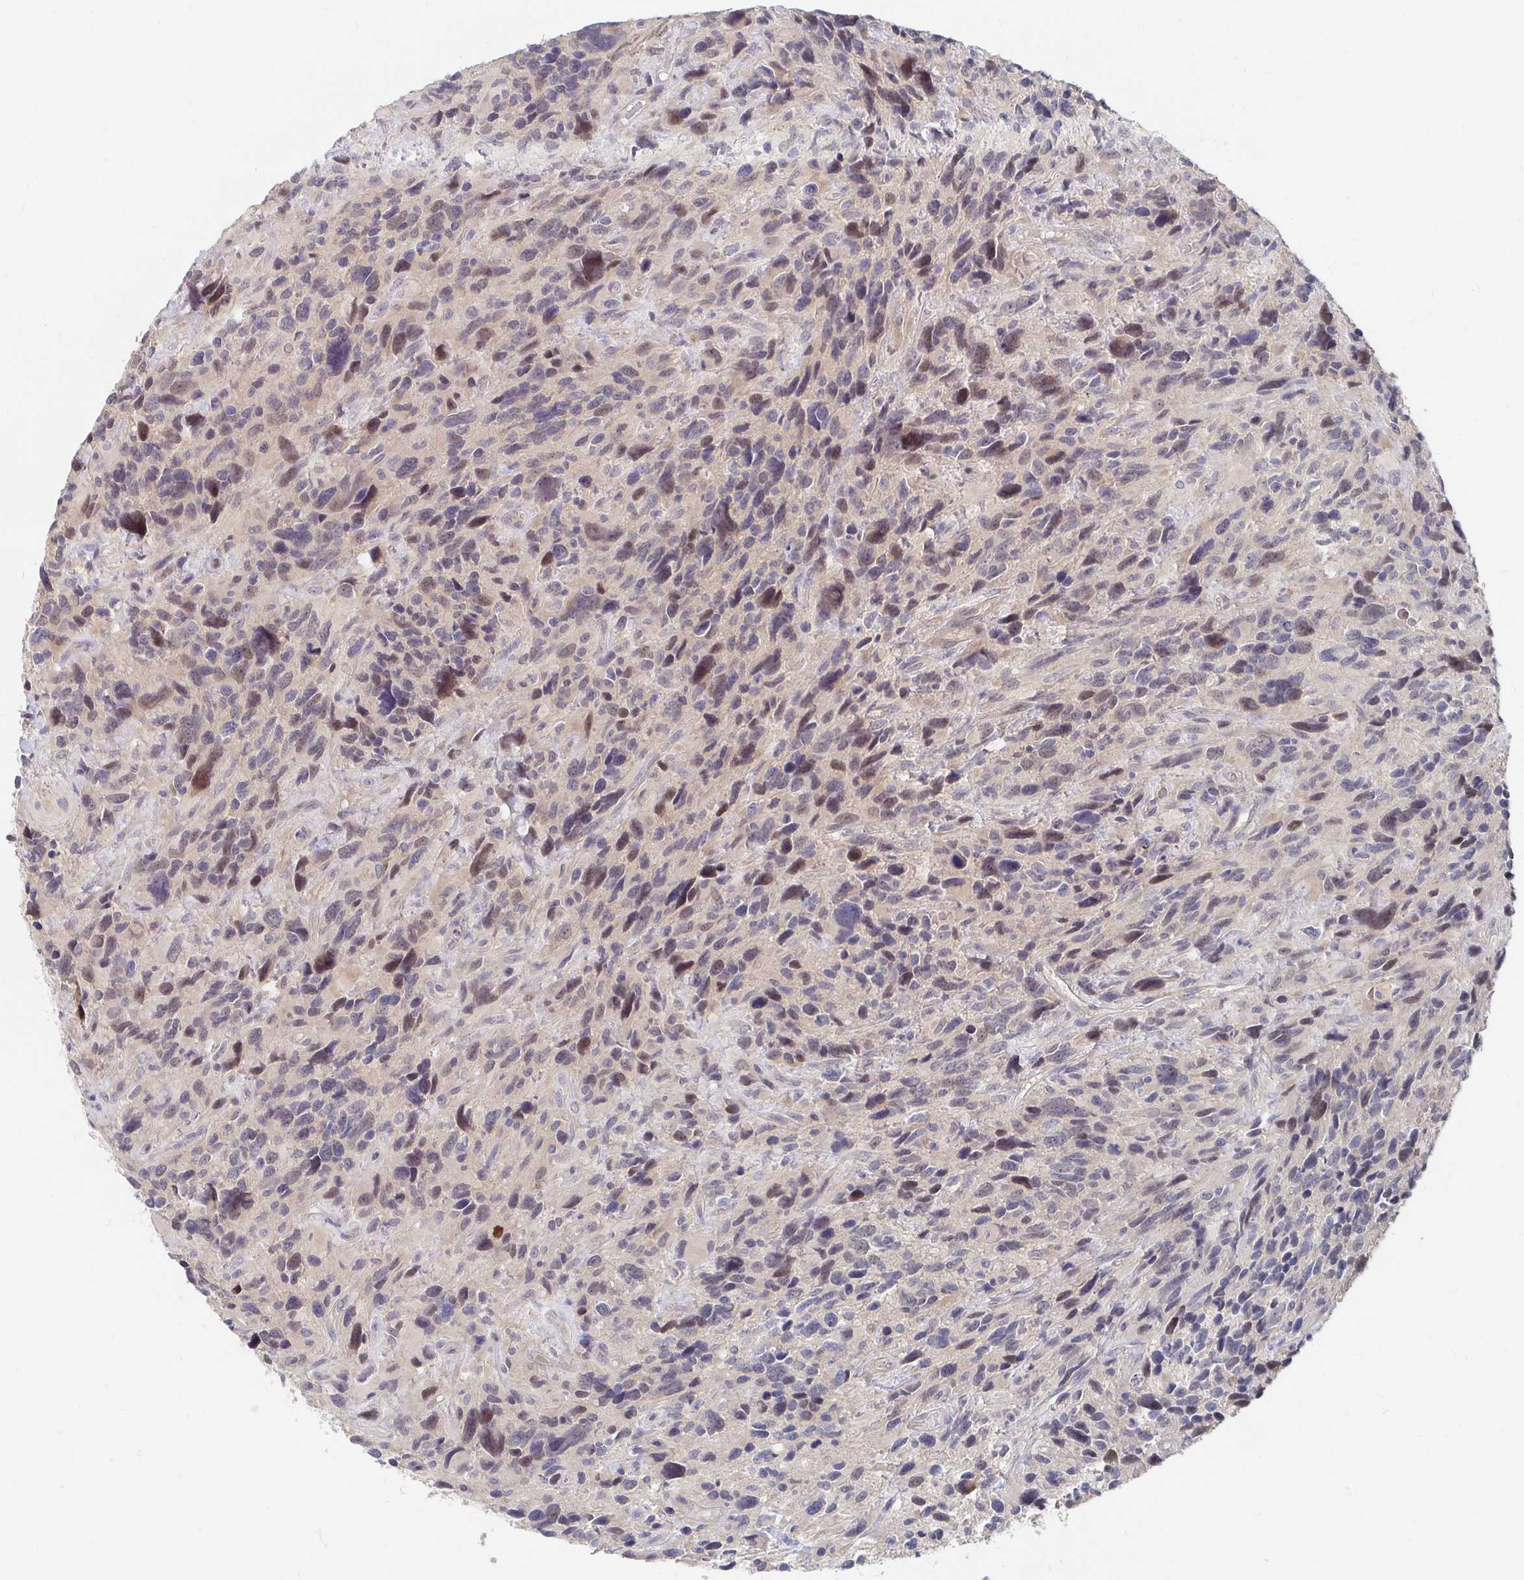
{"staining": {"intensity": "weak", "quantity": "25%-75%", "location": "nuclear"}, "tissue": "glioma", "cell_type": "Tumor cells", "image_type": "cancer", "snomed": [{"axis": "morphology", "description": "Glioma, malignant, High grade"}, {"axis": "topography", "description": "Brain"}], "caption": "An immunohistochemistry micrograph of neoplastic tissue is shown. Protein staining in brown labels weak nuclear positivity in glioma within tumor cells. The staining was performed using DAB, with brown indicating positive protein expression. Nuclei are stained blue with hematoxylin.", "gene": "MEIS1", "patient": {"sex": "male", "age": 46}}